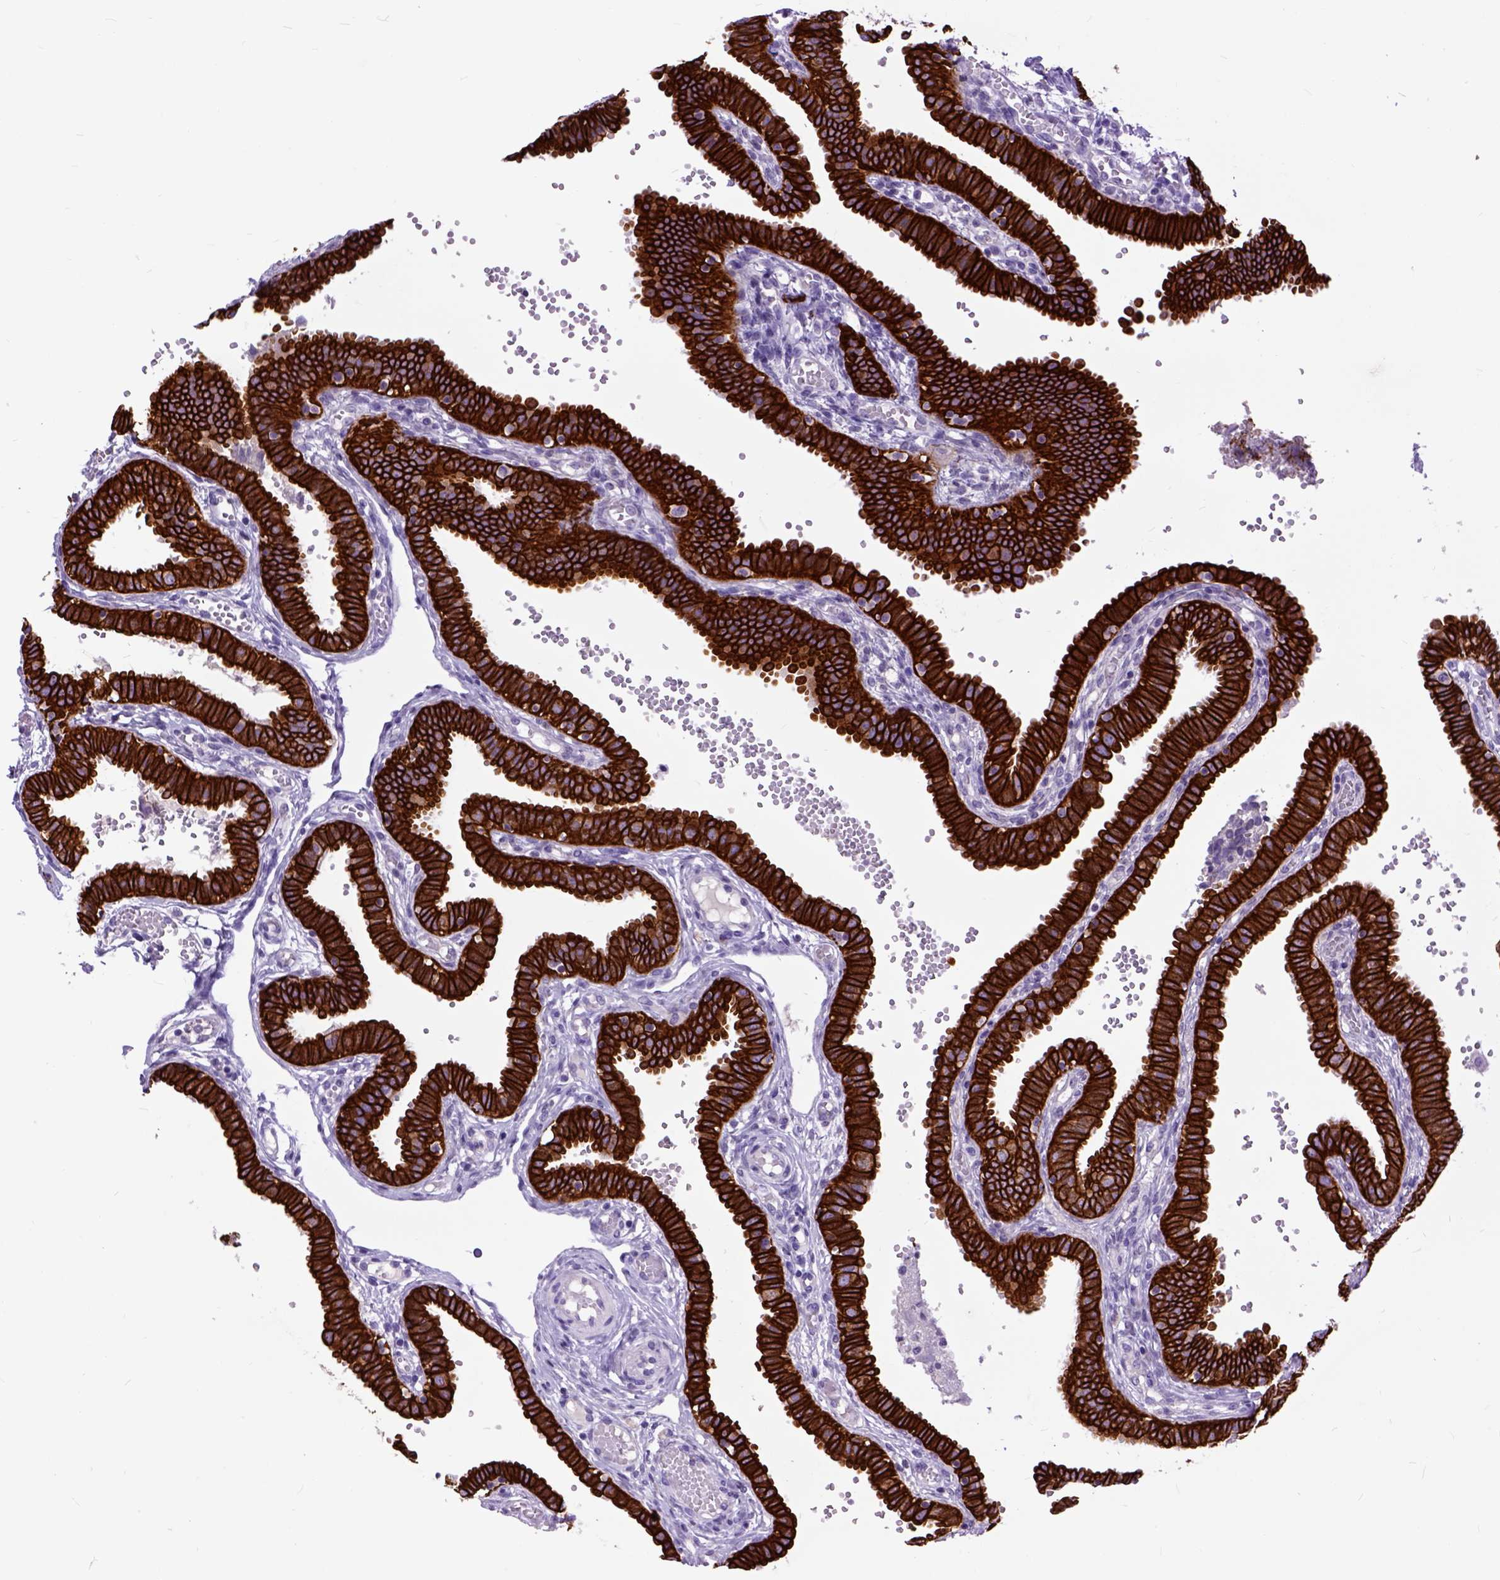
{"staining": {"intensity": "strong", "quantity": ">75%", "location": "cytoplasmic/membranous"}, "tissue": "fallopian tube", "cell_type": "Glandular cells", "image_type": "normal", "snomed": [{"axis": "morphology", "description": "Normal tissue, NOS"}, {"axis": "topography", "description": "Fallopian tube"}], "caption": "Immunohistochemistry (IHC) micrograph of unremarkable fallopian tube: fallopian tube stained using IHC shows high levels of strong protein expression localized specifically in the cytoplasmic/membranous of glandular cells, appearing as a cytoplasmic/membranous brown color.", "gene": "RAB25", "patient": {"sex": "female", "age": 37}}